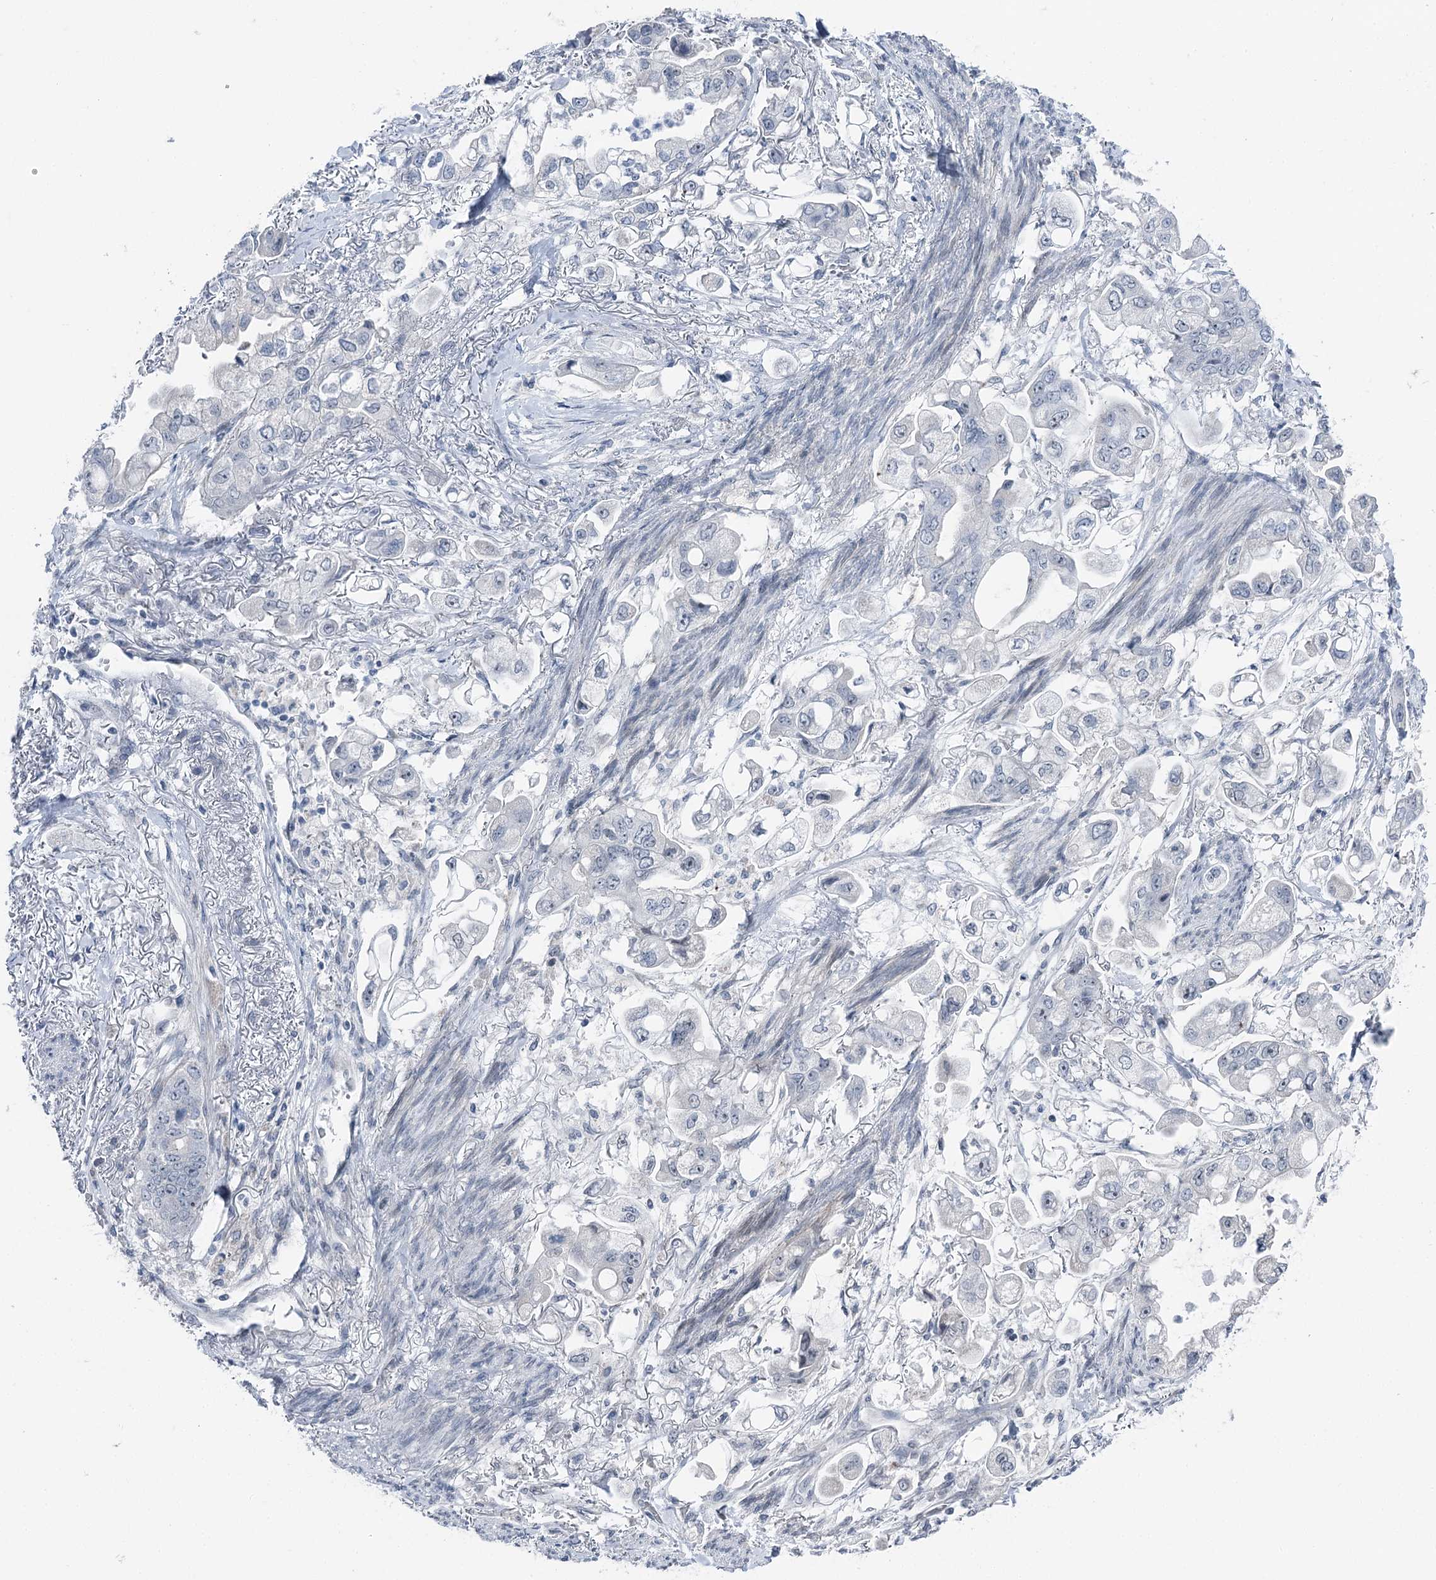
{"staining": {"intensity": "negative", "quantity": "none", "location": "none"}, "tissue": "stomach cancer", "cell_type": "Tumor cells", "image_type": "cancer", "snomed": [{"axis": "morphology", "description": "Adenocarcinoma, NOS"}, {"axis": "topography", "description": "Stomach"}], "caption": "A high-resolution histopathology image shows immunohistochemistry staining of adenocarcinoma (stomach), which demonstrates no significant staining in tumor cells.", "gene": "STEEP1", "patient": {"sex": "male", "age": 62}}